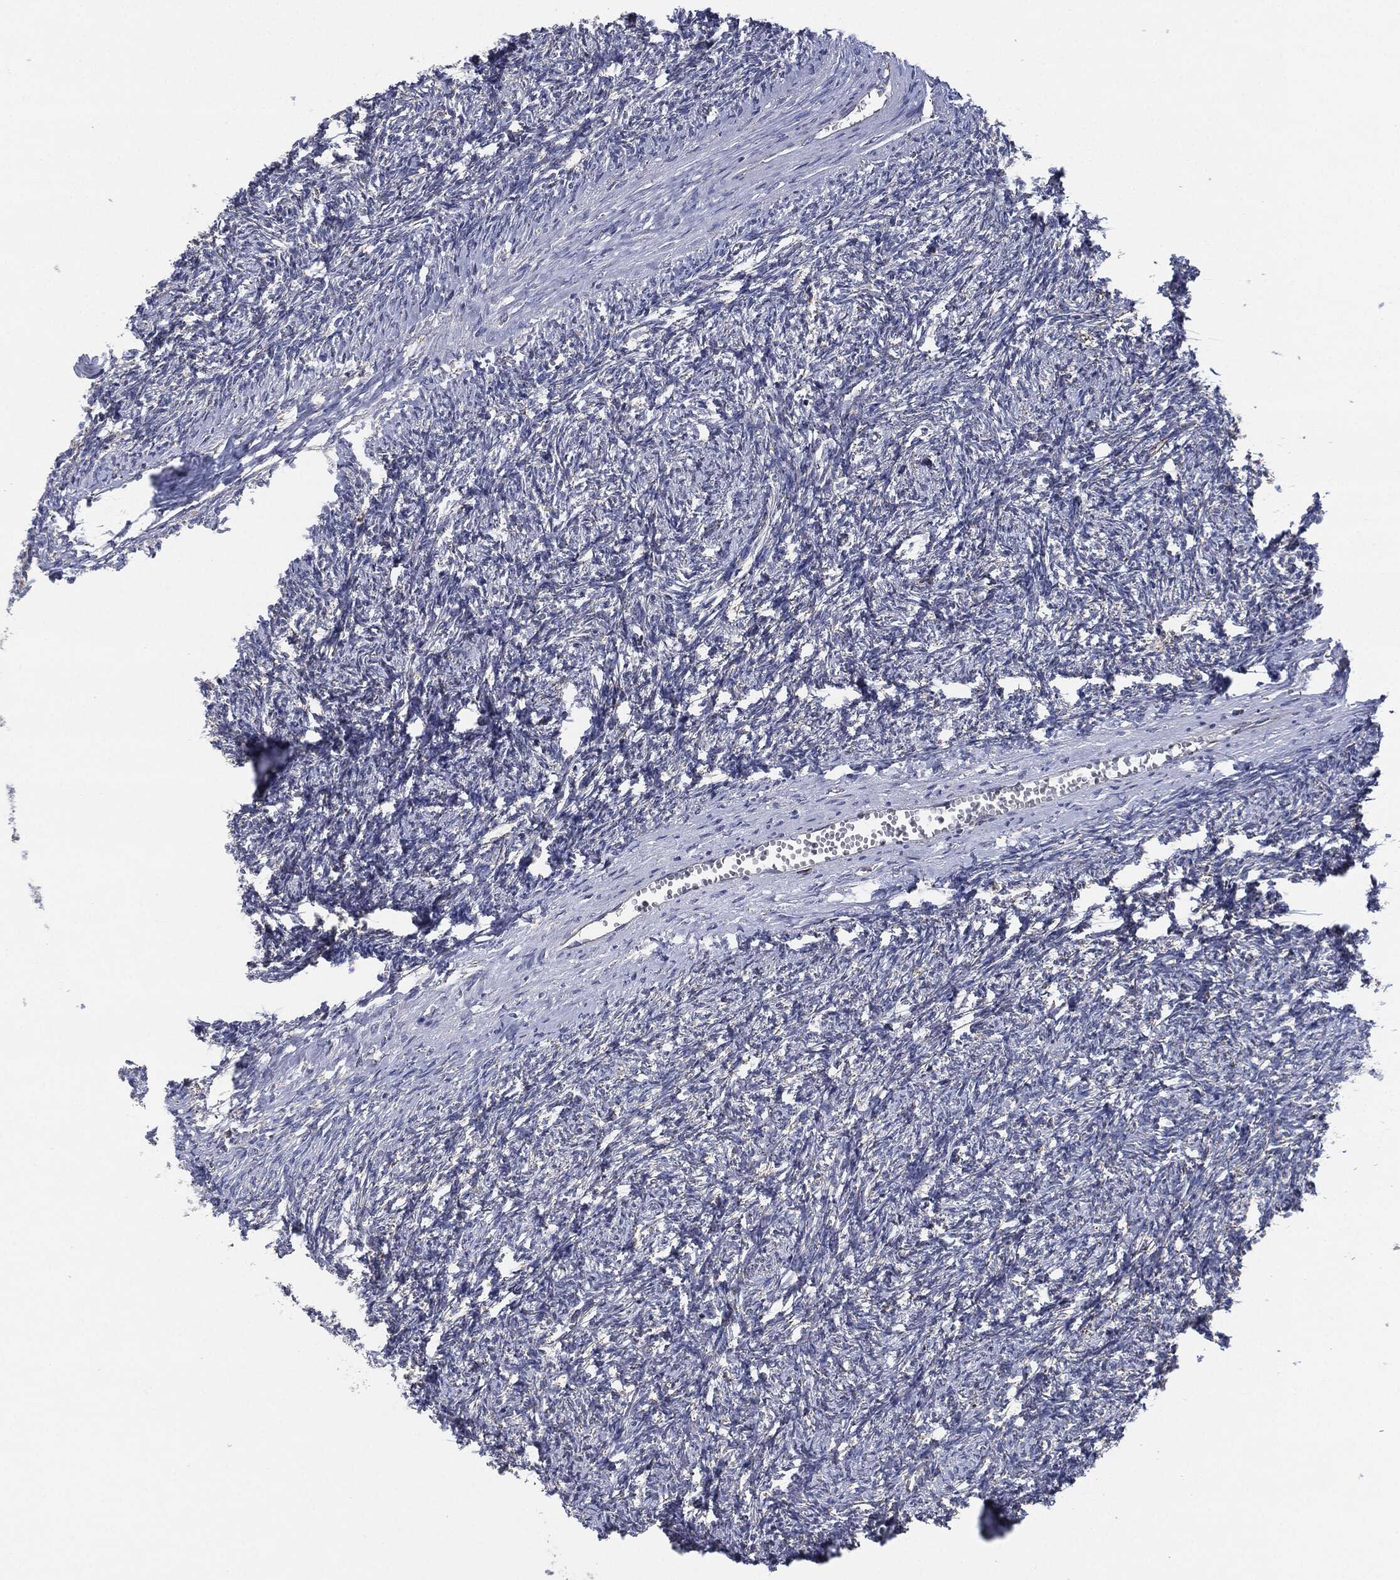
{"staining": {"intensity": "negative", "quantity": "none", "location": "none"}, "tissue": "ovary", "cell_type": "Follicle cells", "image_type": "normal", "snomed": [{"axis": "morphology", "description": "Normal tissue, NOS"}, {"axis": "topography", "description": "Fallopian tube"}, {"axis": "topography", "description": "Ovary"}], "caption": "IHC micrograph of unremarkable ovary stained for a protein (brown), which shows no positivity in follicle cells. (Stains: DAB (3,3'-diaminobenzidine) immunohistochemistry (IHC) with hematoxylin counter stain, Microscopy: brightfield microscopy at high magnification).", "gene": "NDUFV2", "patient": {"sex": "female", "age": 33}}